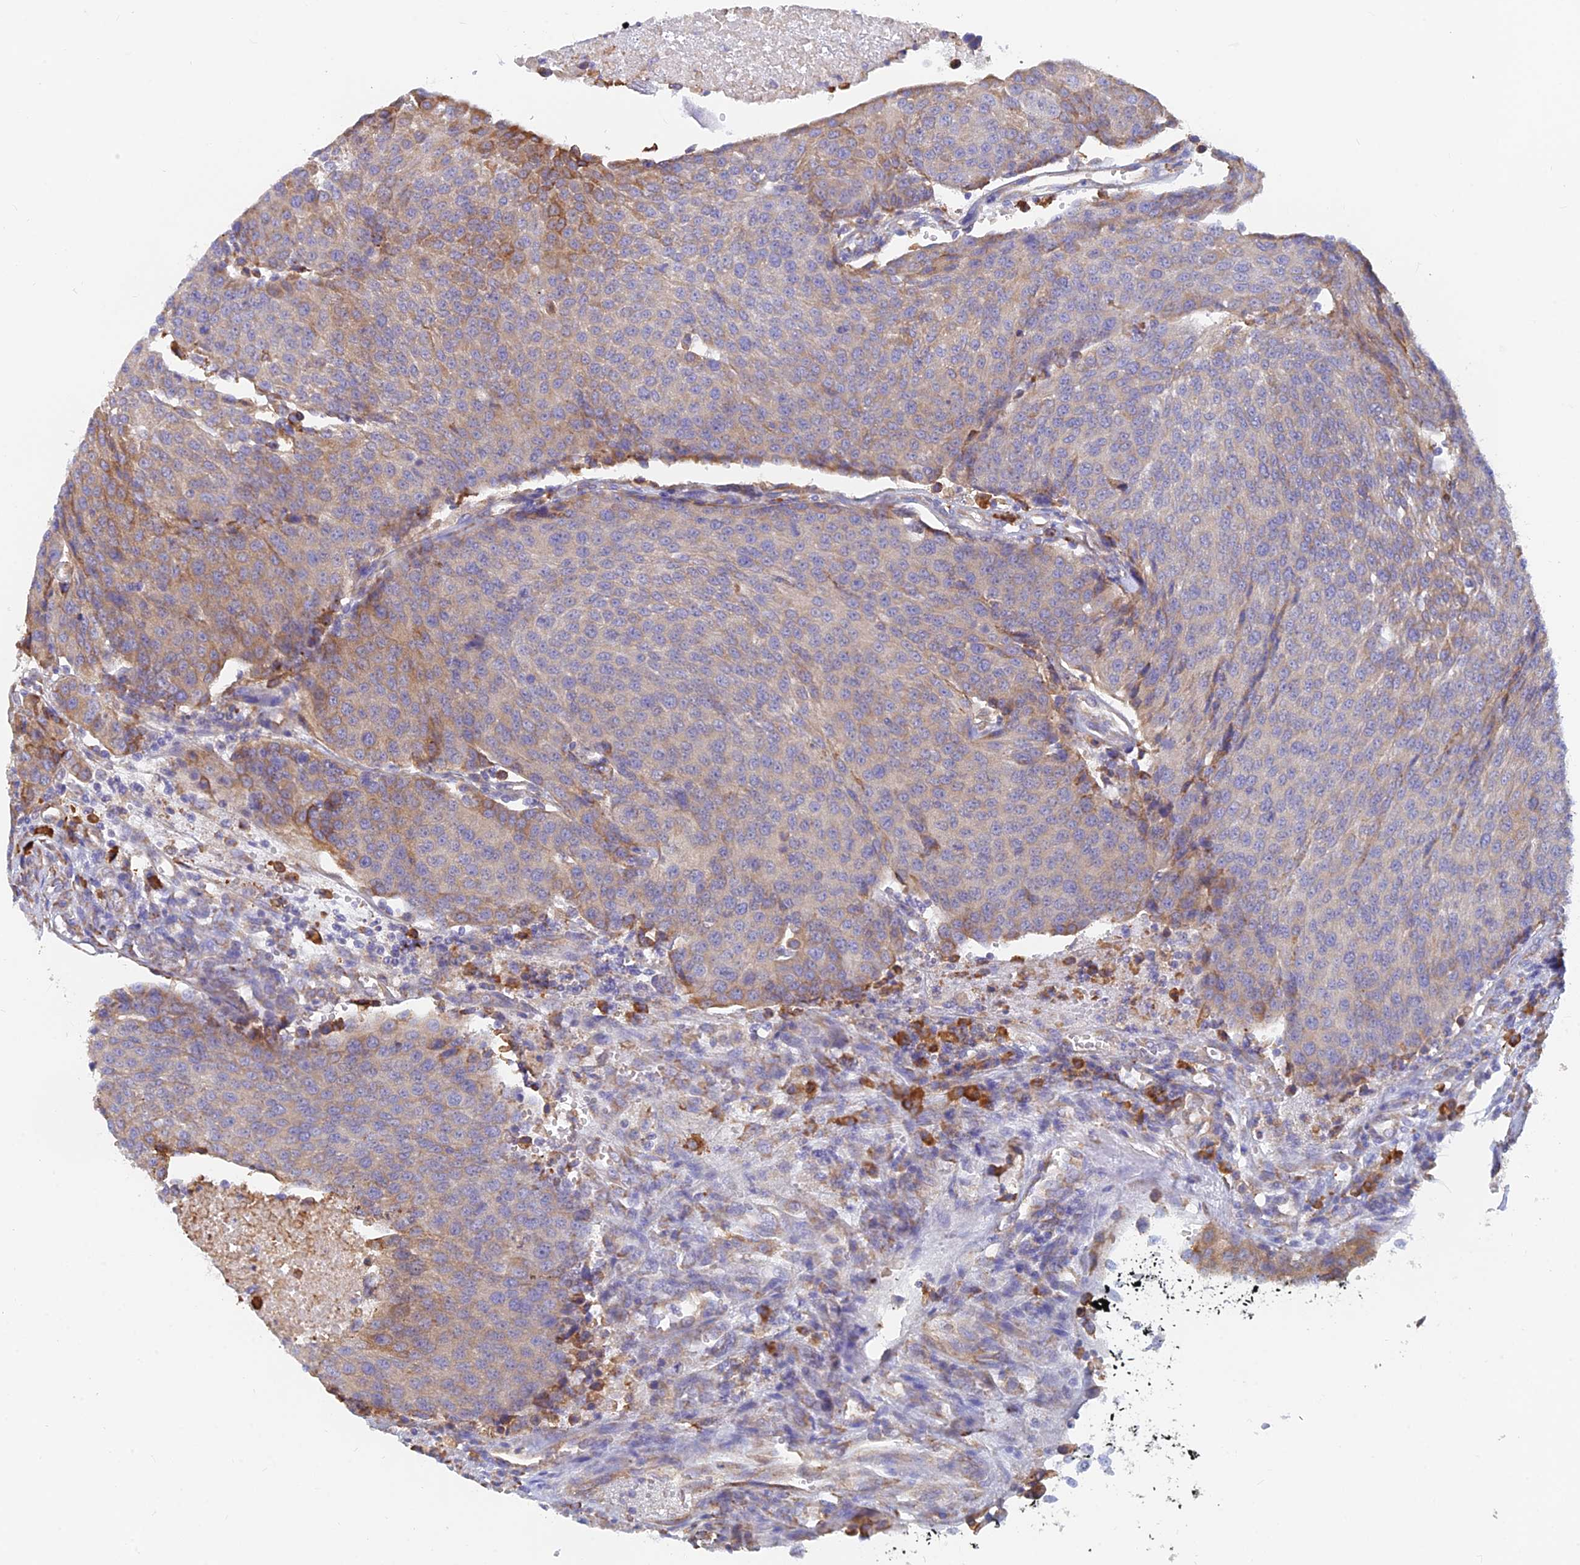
{"staining": {"intensity": "moderate", "quantity": "<25%", "location": "cytoplasmic/membranous"}, "tissue": "urothelial cancer", "cell_type": "Tumor cells", "image_type": "cancer", "snomed": [{"axis": "morphology", "description": "Urothelial carcinoma, High grade"}, {"axis": "topography", "description": "Urinary bladder"}], "caption": "Immunohistochemistry (IHC) micrograph of neoplastic tissue: high-grade urothelial carcinoma stained using immunohistochemistry (IHC) displays low levels of moderate protein expression localized specifically in the cytoplasmic/membranous of tumor cells, appearing as a cytoplasmic/membranous brown color.", "gene": "WDR35", "patient": {"sex": "female", "age": 85}}